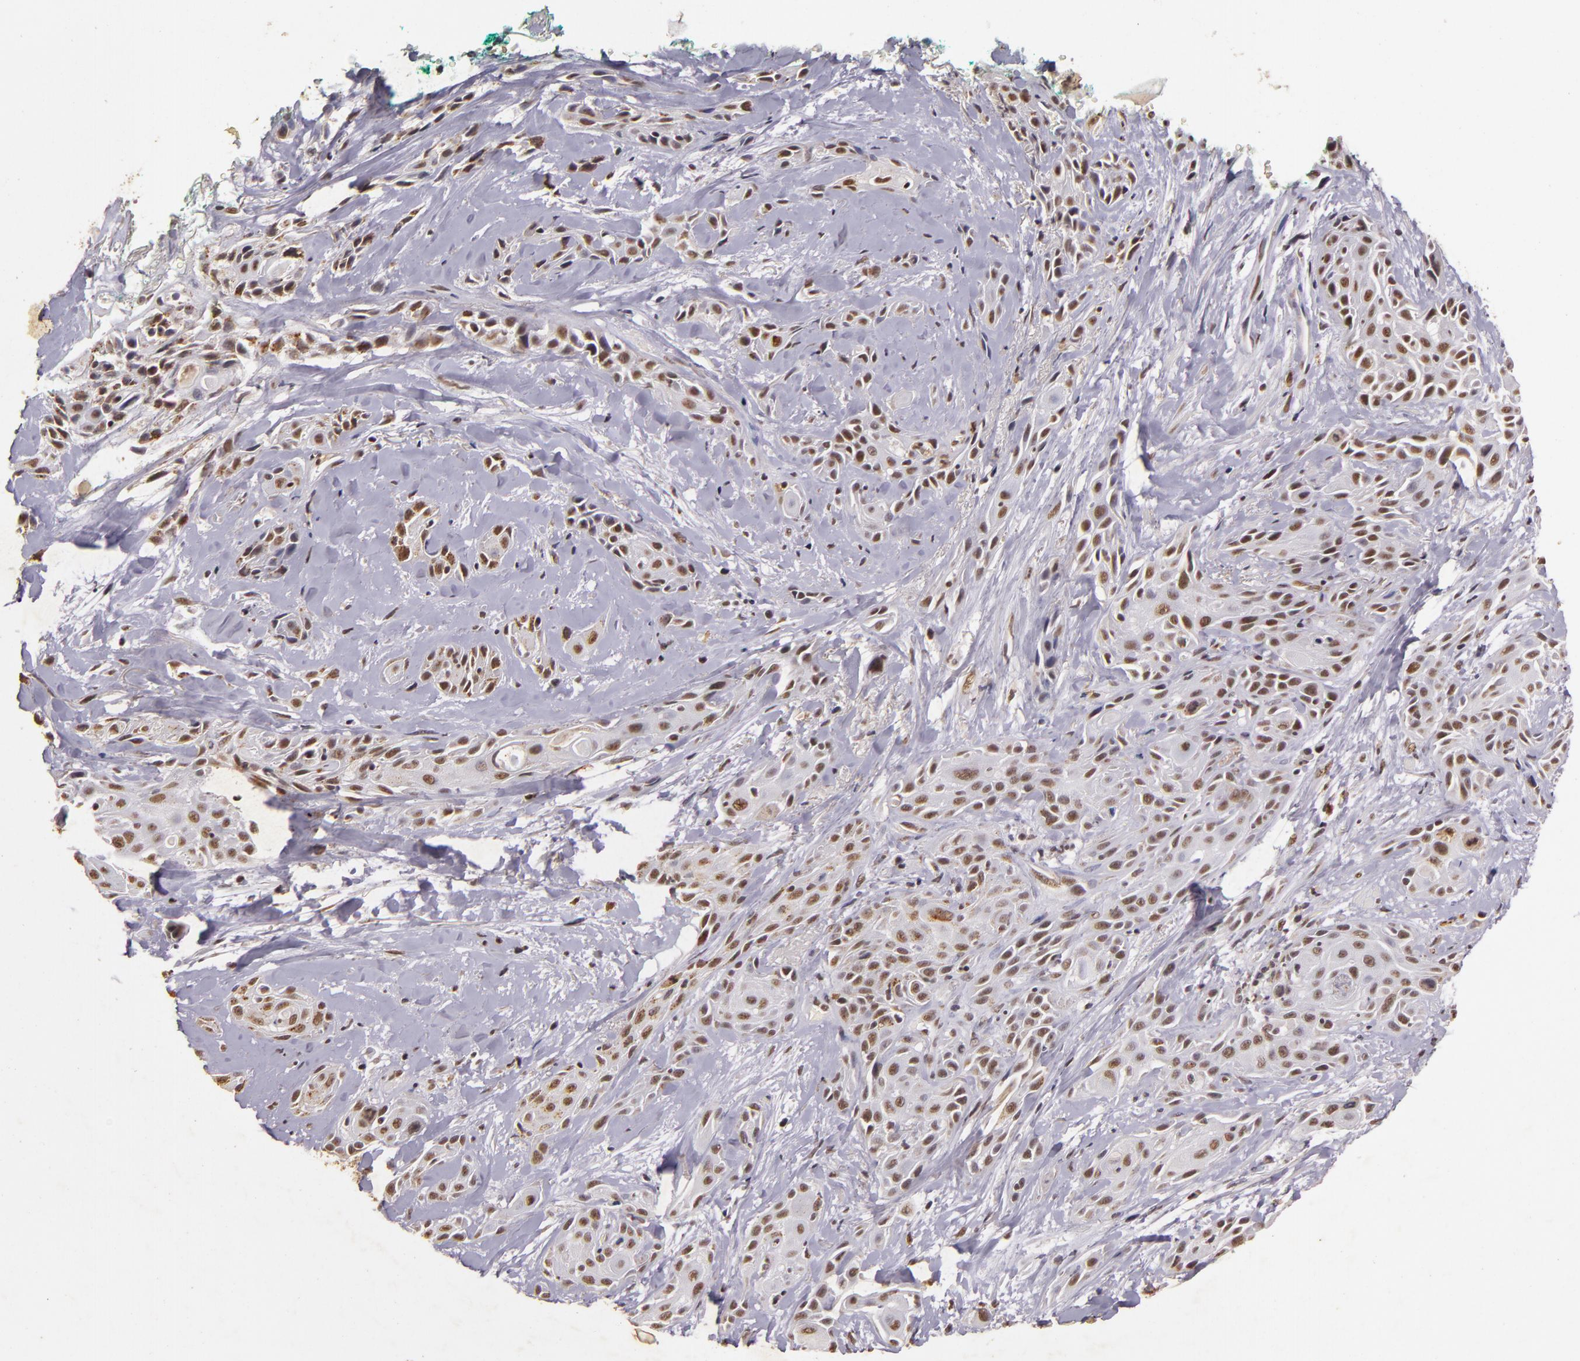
{"staining": {"intensity": "weak", "quantity": ">75%", "location": "nuclear"}, "tissue": "skin cancer", "cell_type": "Tumor cells", "image_type": "cancer", "snomed": [{"axis": "morphology", "description": "Squamous cell carcinoma, NOS"}, {"axis": "topography", "description": "Skin"}, {"axis": "topography", "description": "Anal"}], "caption": "Tumor cells exhibit weak nuclear staining in approximately >75% of cells in skin cancer.", "gene": "CBX3", "patient": {"sex": "male", "age": 64}}